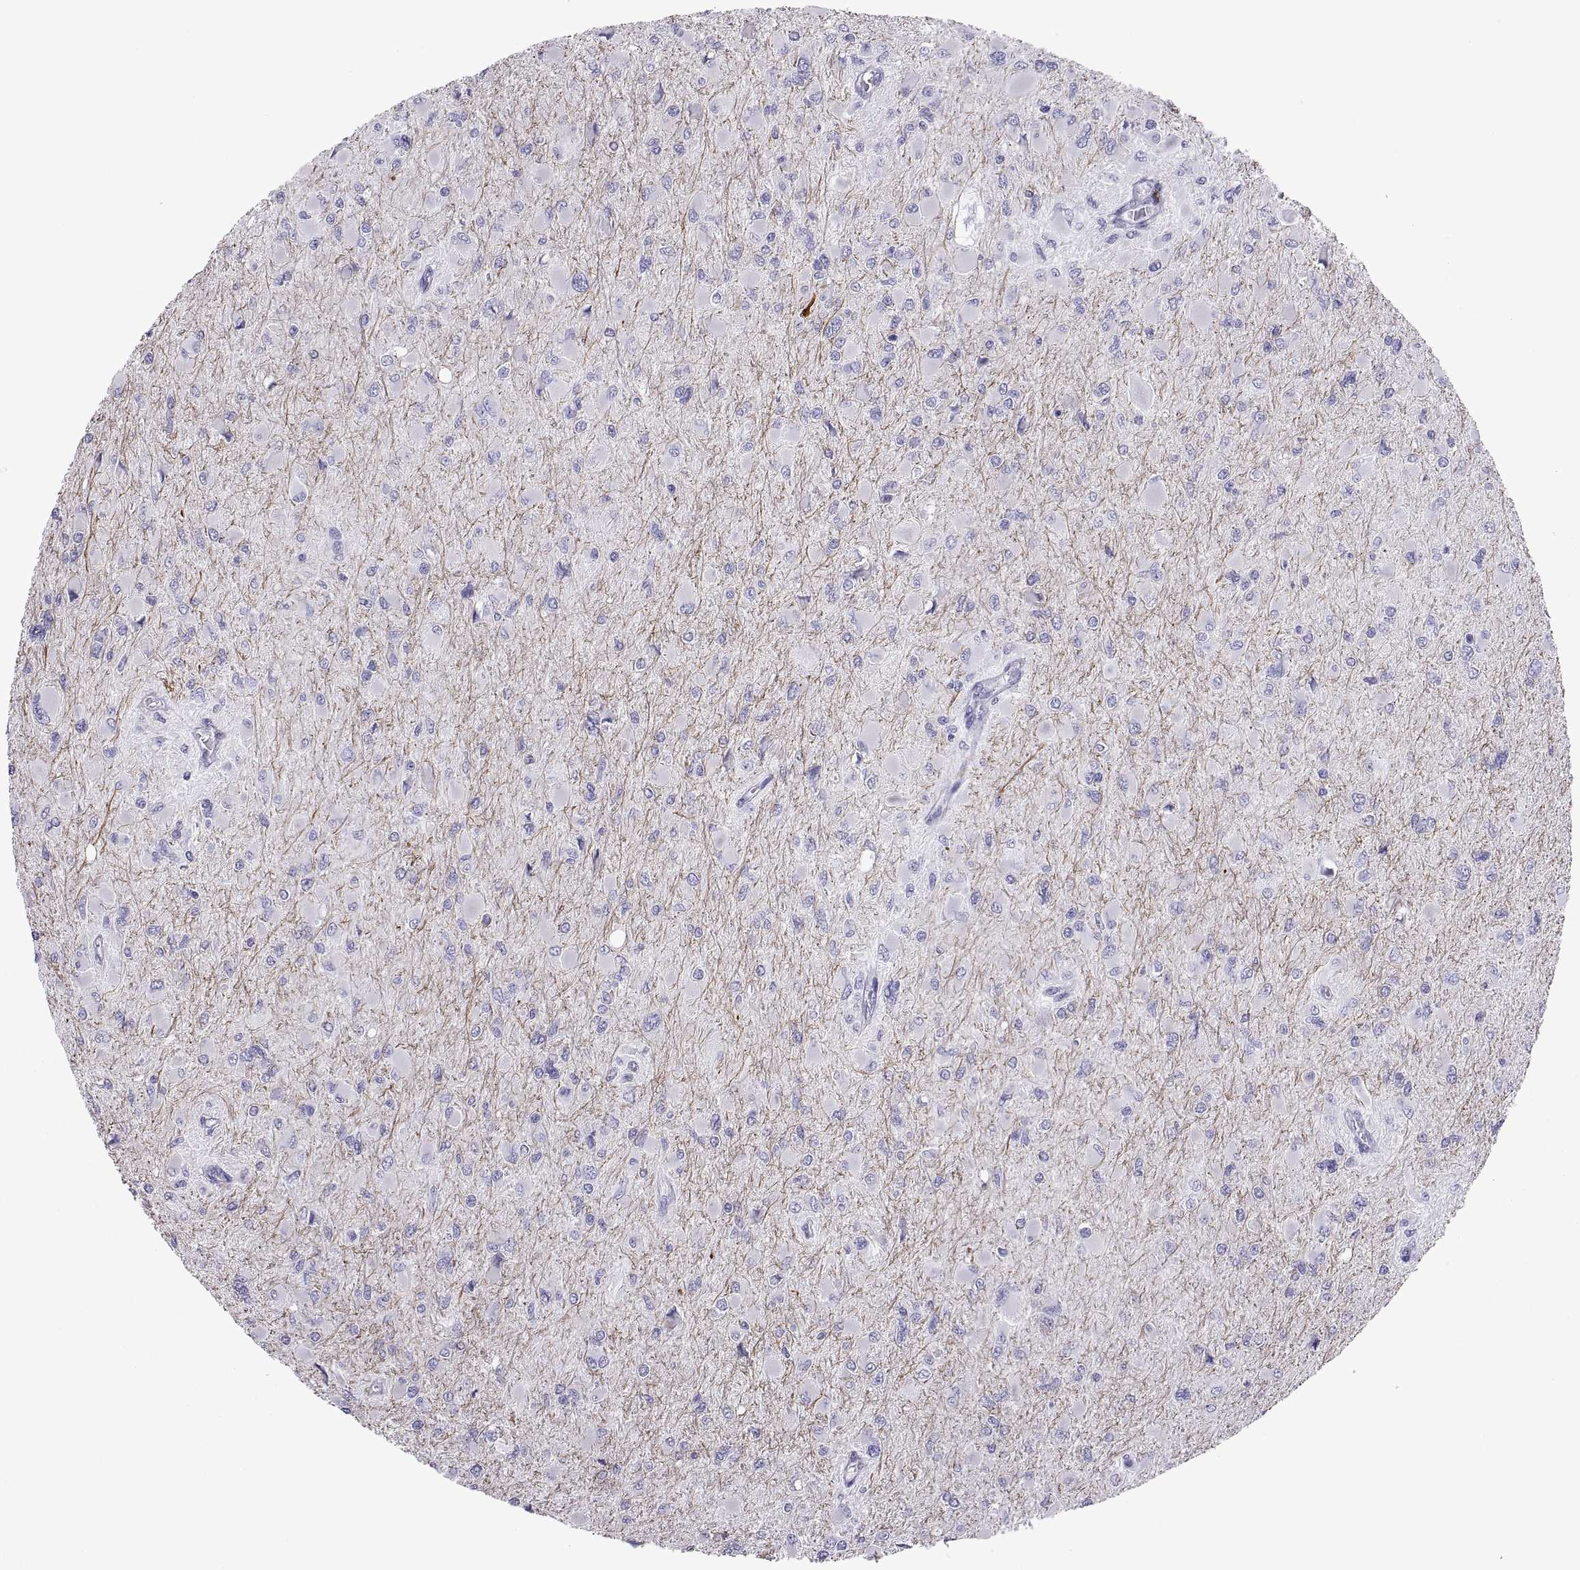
{"staining": {"intensity": "negative", "quantity": "none", "location": "none"}, "tissue": "glioma", "cell_type": "Tumor cells", "image_type": "cancer", "snomed": [{"axis": "morphology", "description": "Glioma, malignant, High grade"}, {"axis": "topography", "description": "Cerebral cortex"}], "caption": "Histopathology image shows no protein positivity in tumor cells of malignant high-grade glioma tissue.", "gene": "RGS20", "patient": {"sex": "female", "age": 36}}